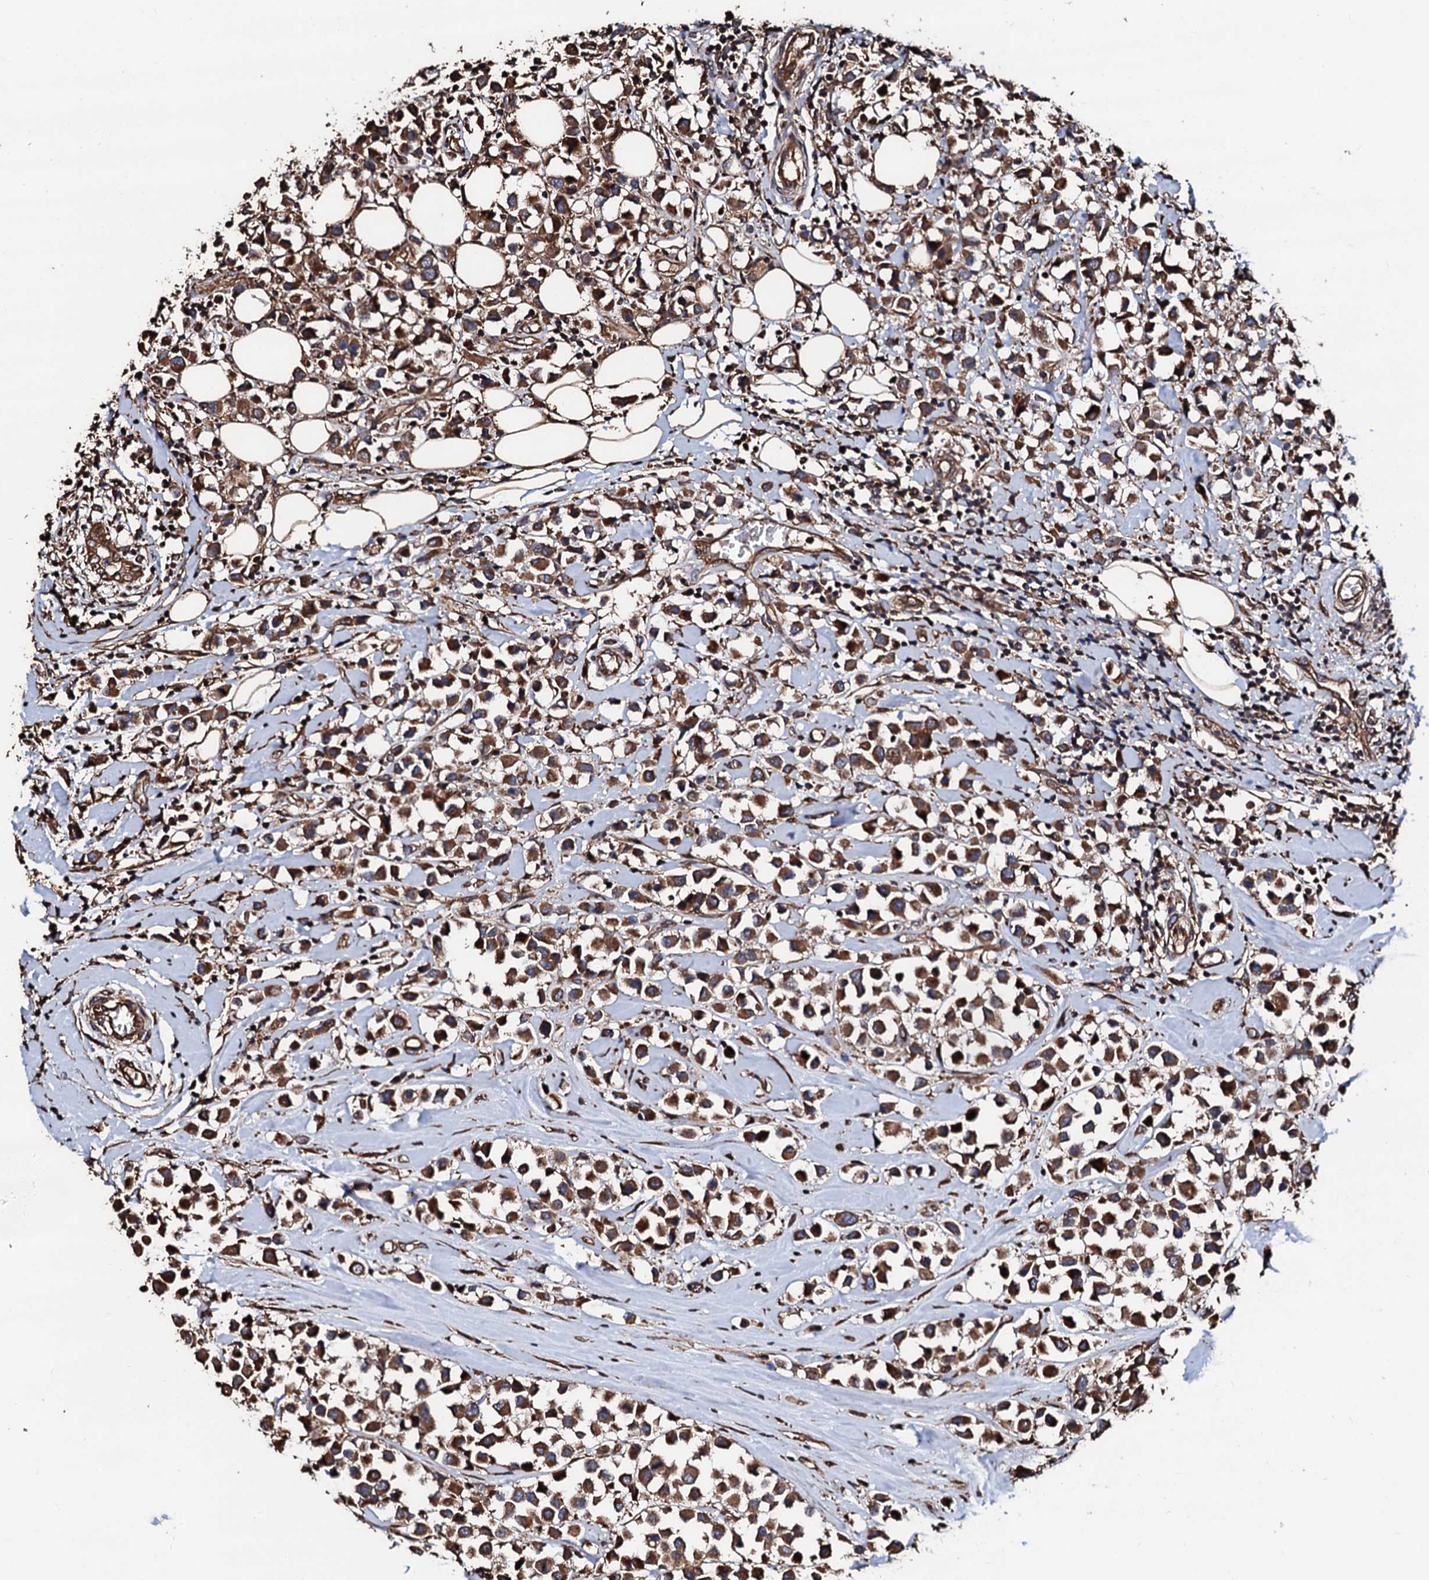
{"staining": {"intensity": "strong", "quantity": ">75%", "location": "cytoplasmic/membranous"}, "tissue": "breast cancer", "cell_type": "Tumor cells", "image_type": "cancer", "snomed": [{"axis": "morphology", "description": "Duct carcinoma"}, {"axis": "topography", "description": "Breast"}], "caption": "Immunohistochemical staining of human breast cancer displays high levels of strong cytoplasmic/membranous expression in about >75% of tumor cells.", "gene": "CKAP5", "patient": {"sex": "female", "age": 61}}